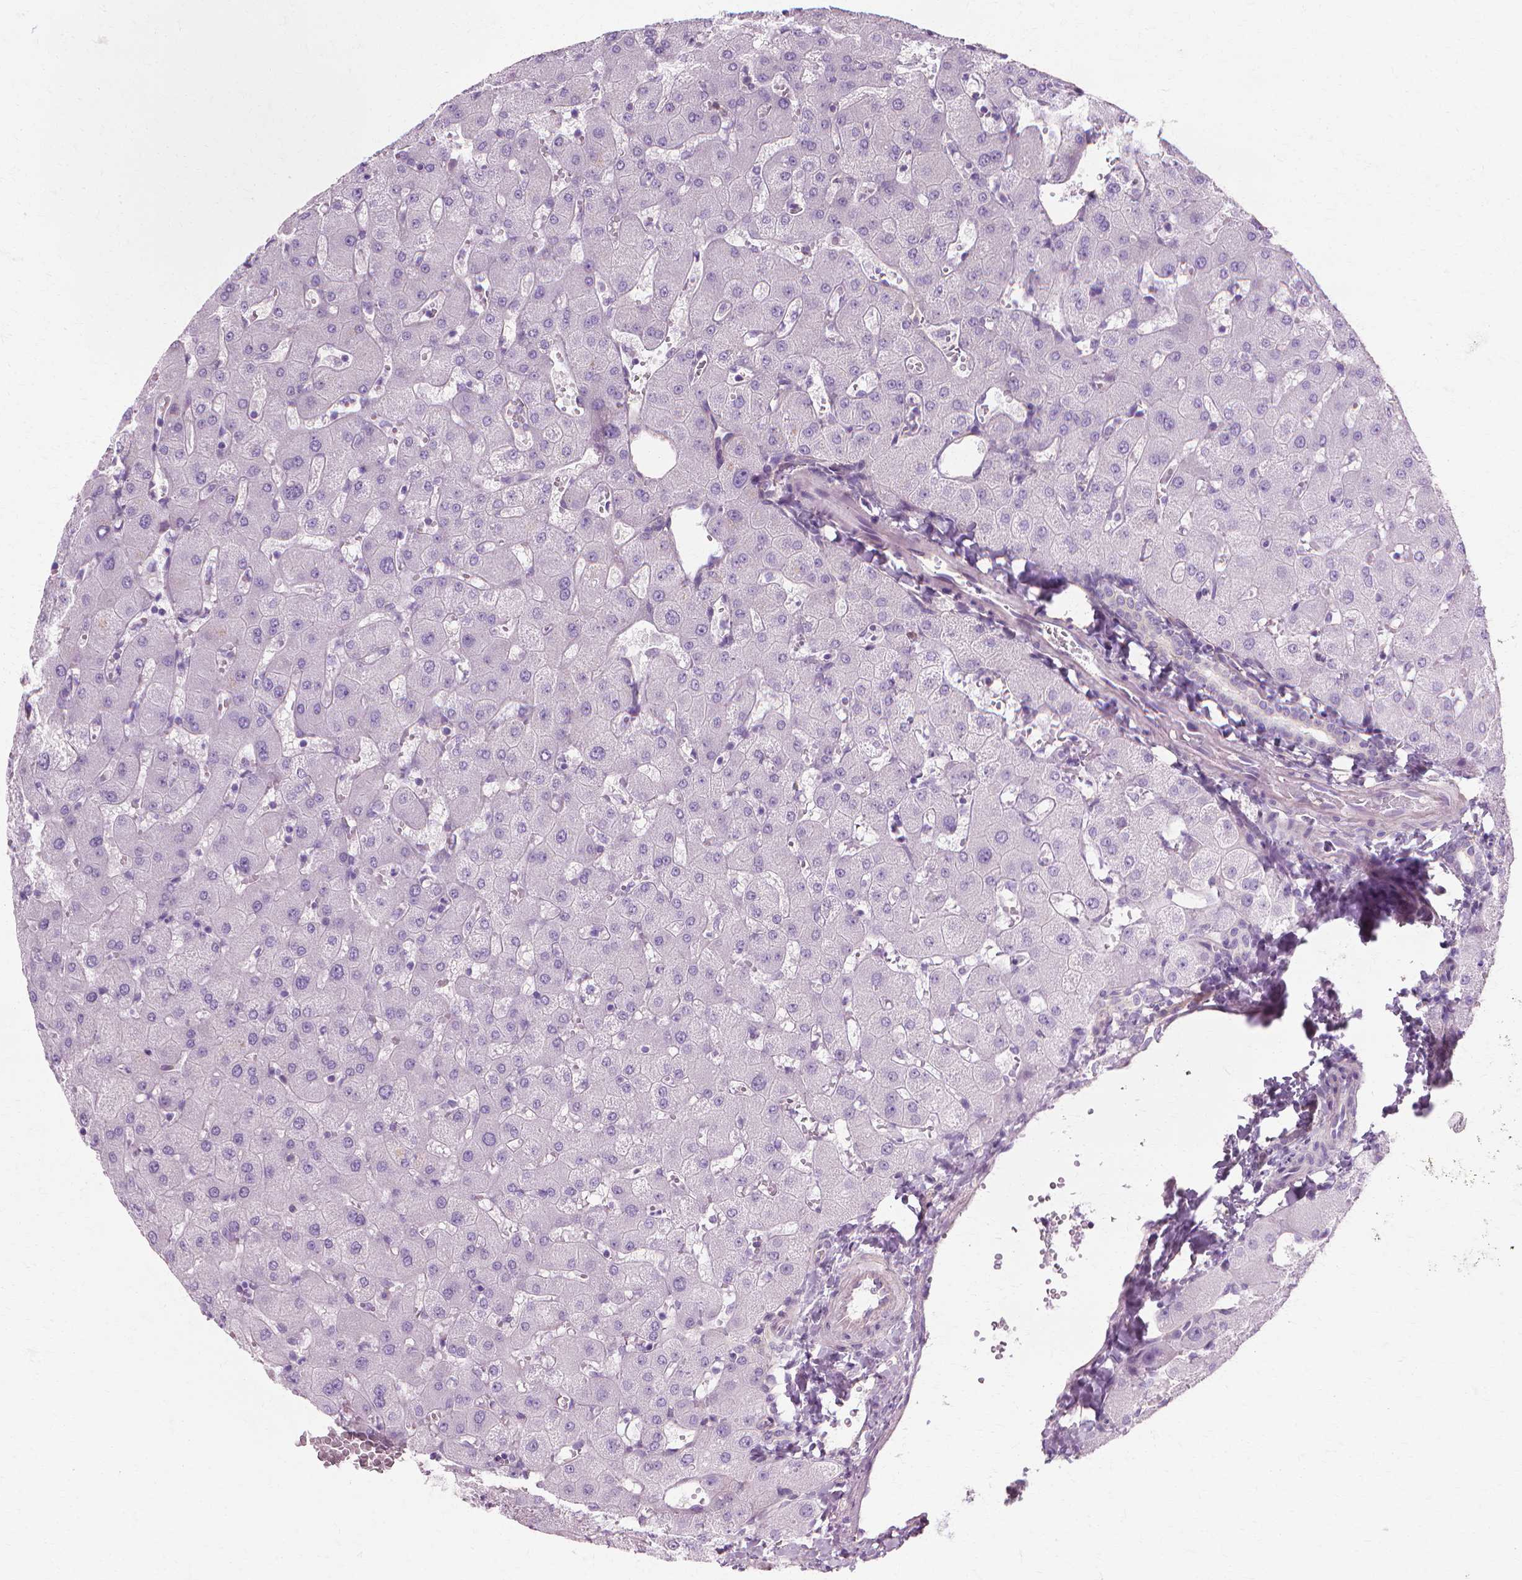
{"staining": {"intensity": "negative", "quantity": "none", "location": "none"}, "tissue": "liver", "cell_type": "Cholangiocytes", "image_type": "normal", "snomed": [{"axis": "morphology", "description": "Normal tissue, NOS"}, {"axis": "topography", "description": "Liver"}], "caption": "The micrograph demonstrates no staining of cholangiocytes in normal liver.", "gene": "CFAP157", "patient": {"sex": "female", "age": 63}}